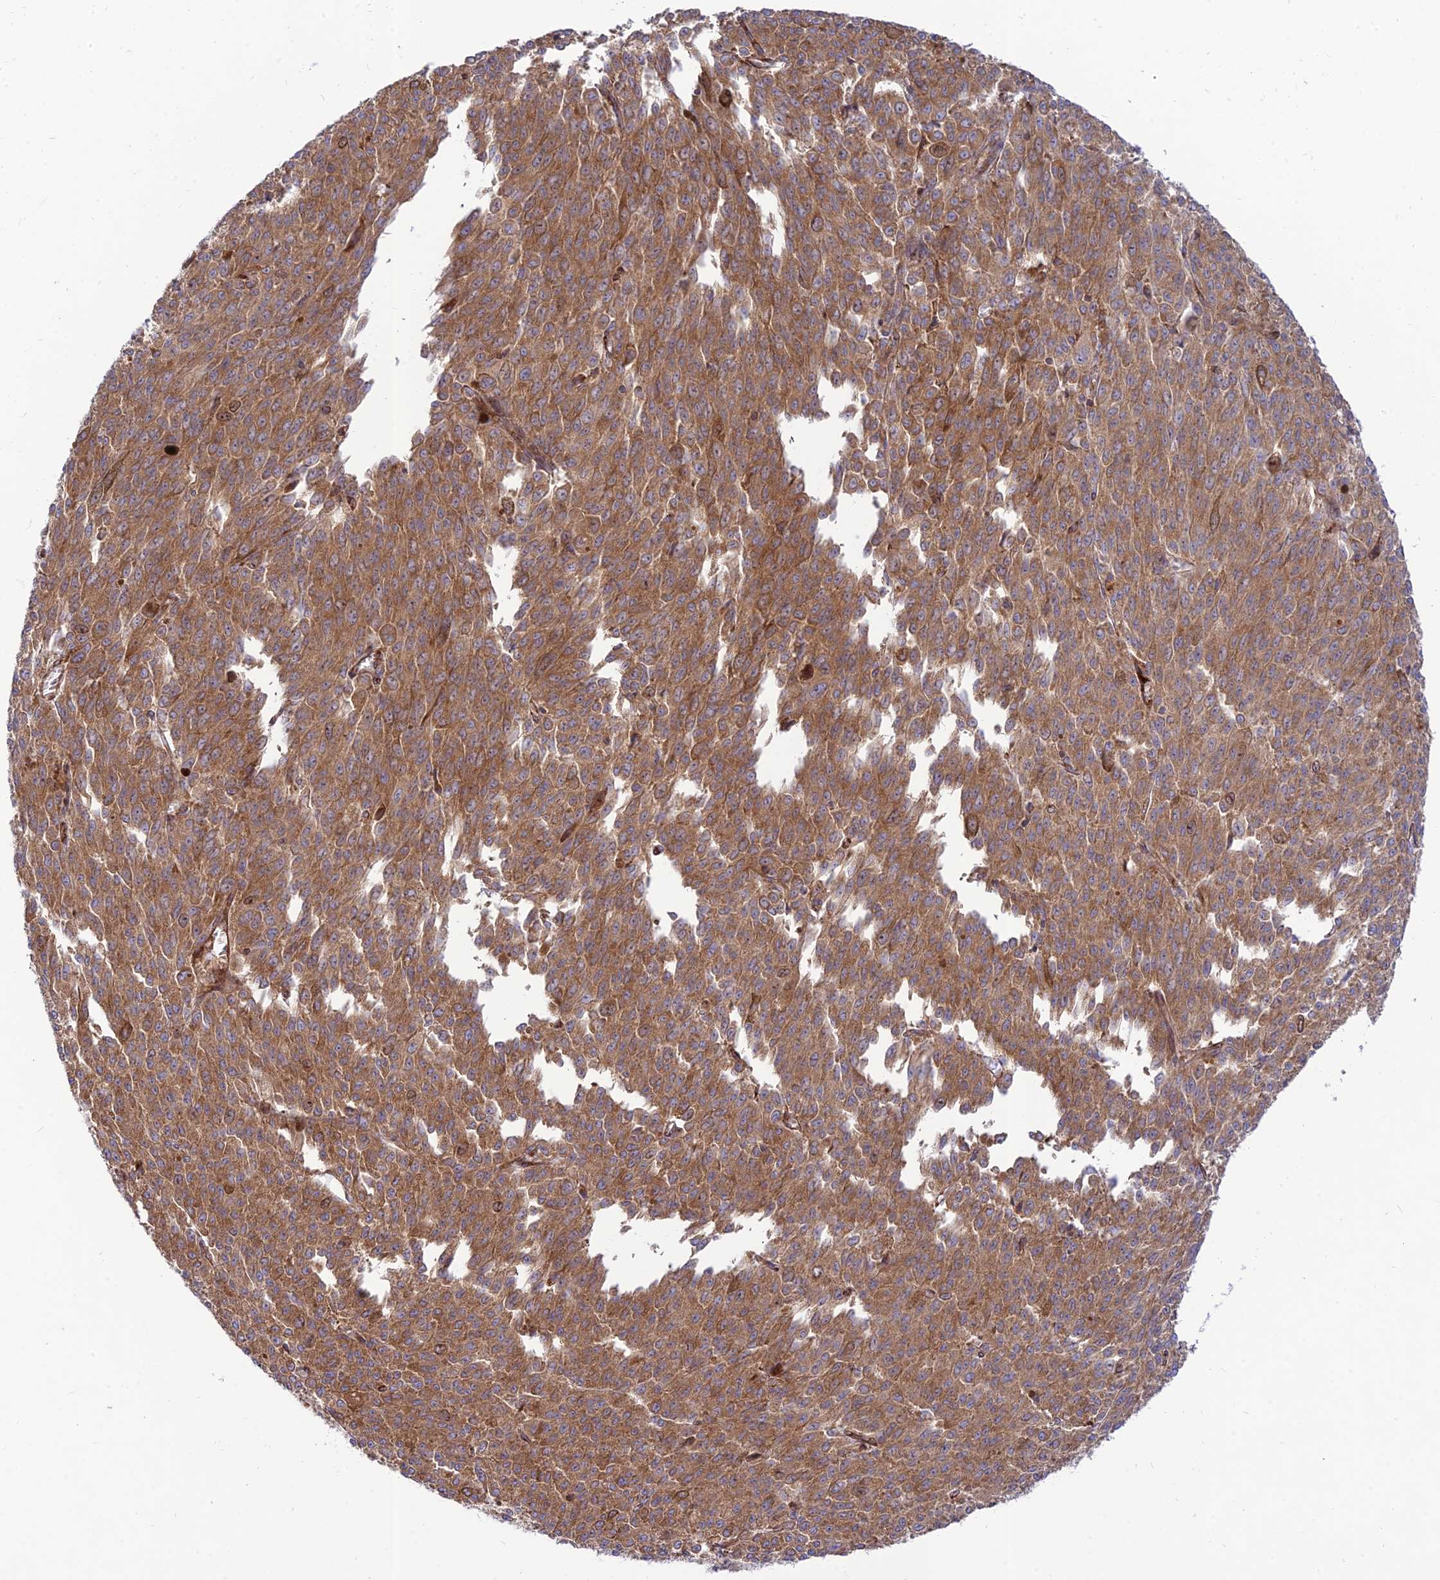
{"staining": {"intensity": "moderate", "quantity": ">75%", "location": "cytoplasmic/membranous"}, "tissue": "melanoma", "cell_type": "Tumor cells", "image_type": "cancer", "snomed": [{"axis": "morphology", "description": "Malignant melanoma, NOS"}, {"axis": "topography", "description": "Skin"}], "caption": "An image showing moderate cytoplasmic/membranous expression in about >75% of tumor cells in malignant melanoma, as visualized by brown immunohistochemical staining.", "gene": "PIMREG", "patient": {"sex": "female", "age": 52}}